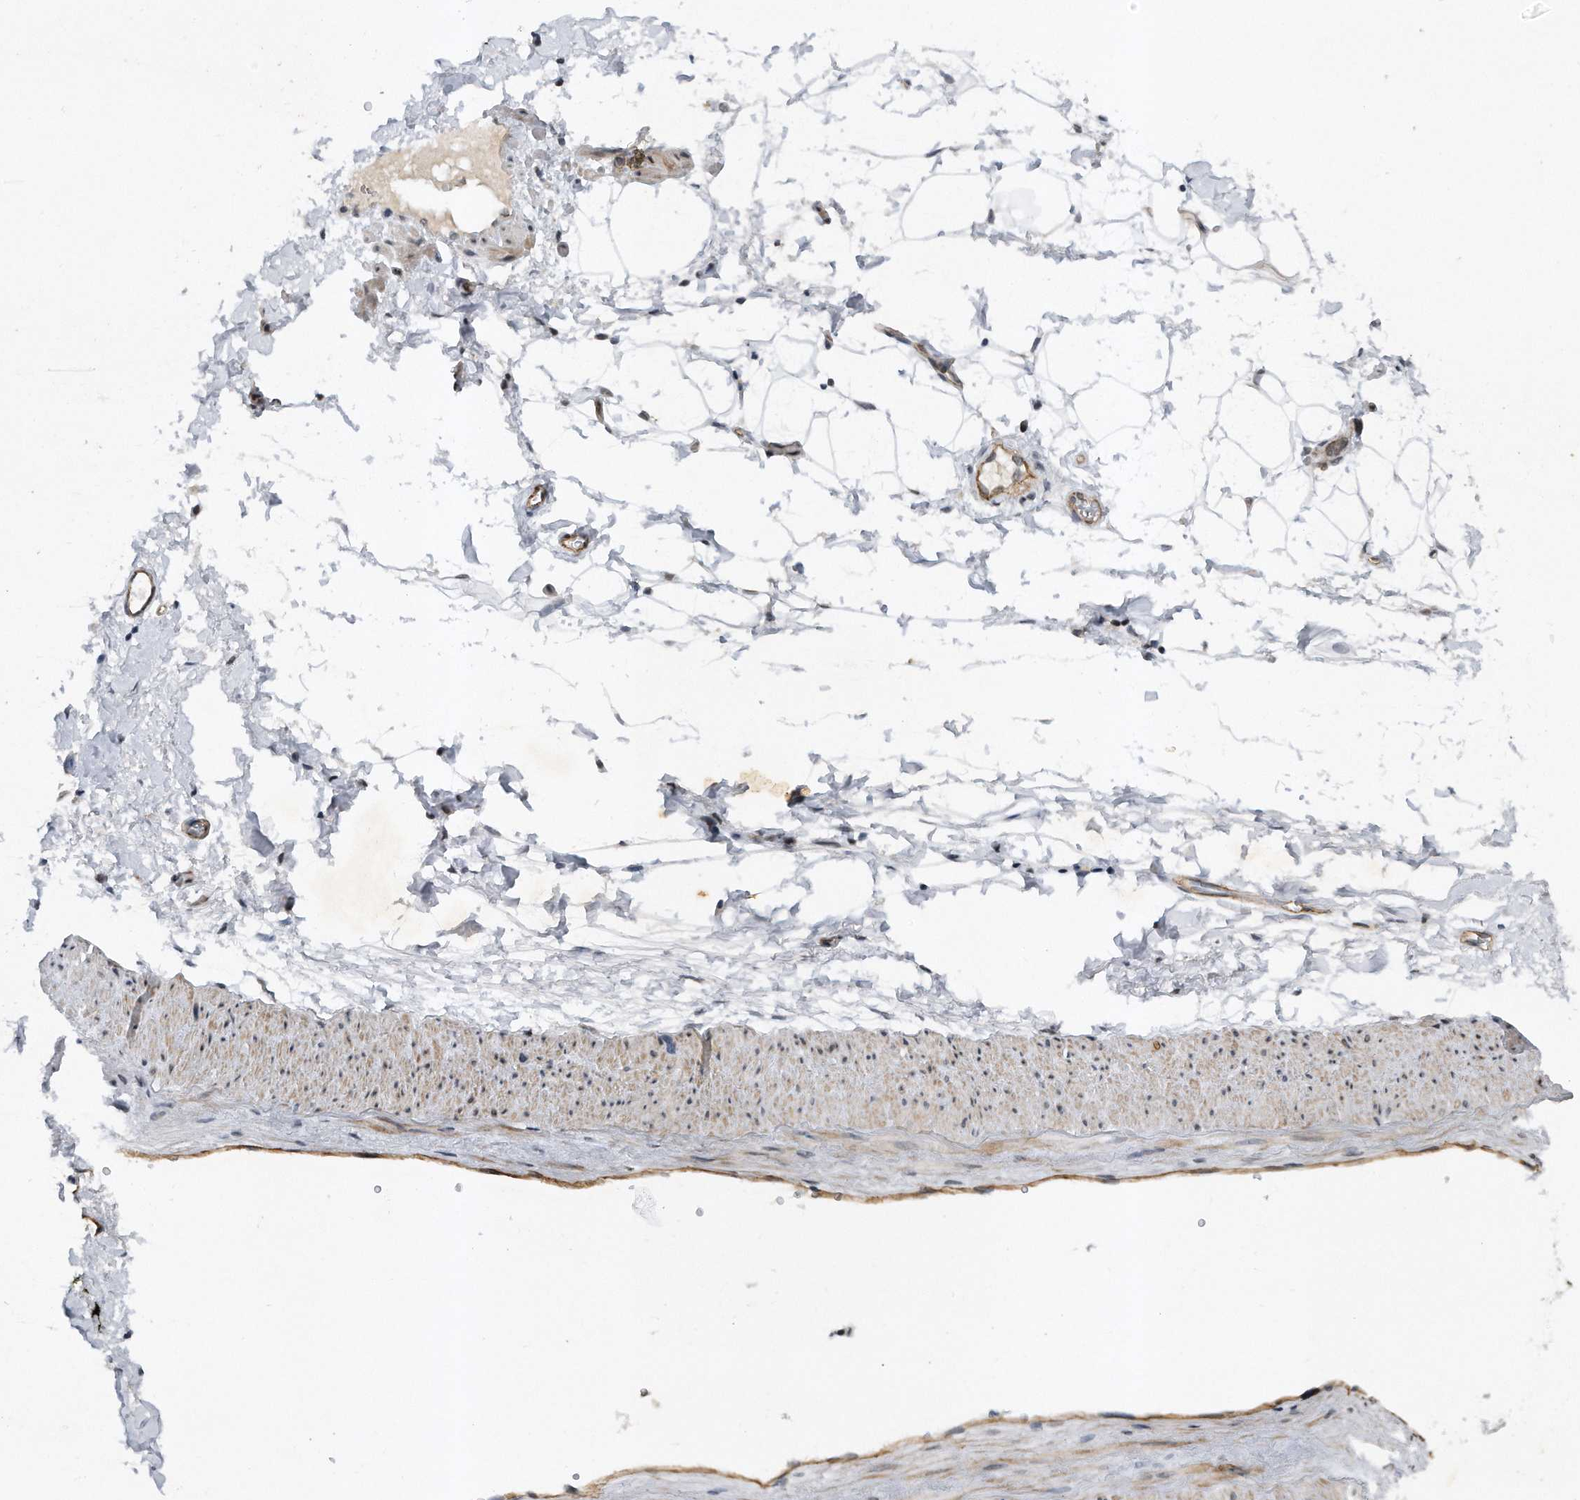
{"staining": {"intensity": "moderate", "quantity": ">75%", "location": "cytoplasmic/membranous,nuclear"}, "tissue": "adipose tissue", "cell_type": "Adipocytes", "image_type": "normal", "snomed": [{"axis": "morphology", "description": "Normal tissue, NOS"}, {"axis": "morphology", "description": "Adenocarcinoma, NOS"}, {"axis": "topography", "description": "Pancreas"}, {"axis": "topography", "description": "Peripheral nerve tissue"}], "caption": "Protein expression analysis of benign adipose tissue shows moderate cytoplasmic/membranous,nuclear positivity in approximately >75% of adipocytes. The protein of interest is stained brown, and the nuclei are stained in blue (DAB IHC with brightfield microscopy, high magnification).", "gene": "TP53INP1", "patient": {"sex": "male", "age": 59}}